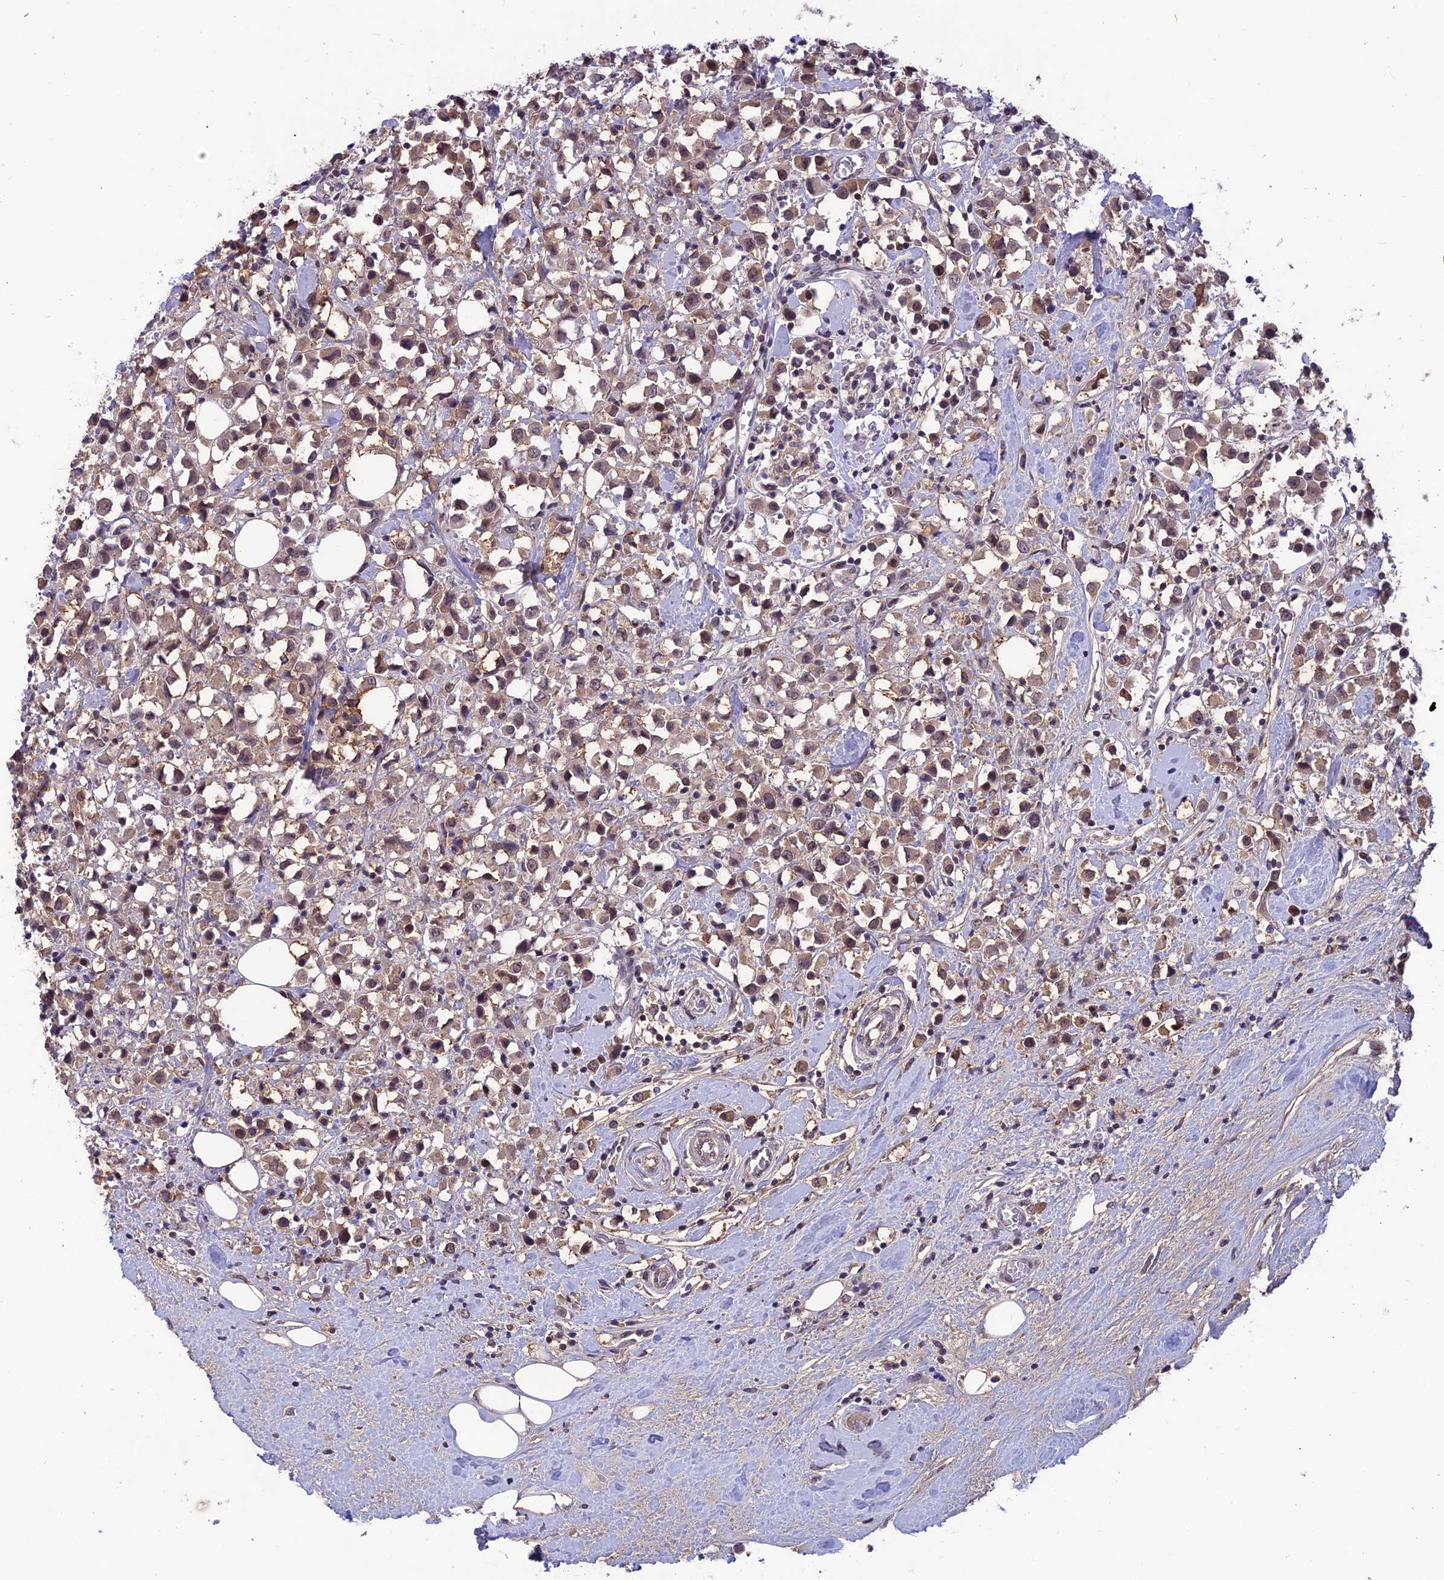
{"staining": {"intensity": "moderate", "quantity": ">75%", "location": "cytoplasmic/membranous,nuclear"}, "tissue": "breast cancer", "cell_type": "Tumor cells", "image_type": "cancer", "snomed": [{"axis": "morphology", "description": "Duct carcinoma"}, {"axis": "topography", "description": "Breast"}], "caption": "A histopathology image of breast cancer stained for a protein exhibits moderate cytoplasmic/membranous and nuclear brown staining in tumor cells. (brown staining indicates protein expression, while blue staining denotes nuclei).", "gene": "FKBPL", "patient": {"sex": "female", "age": 61}}